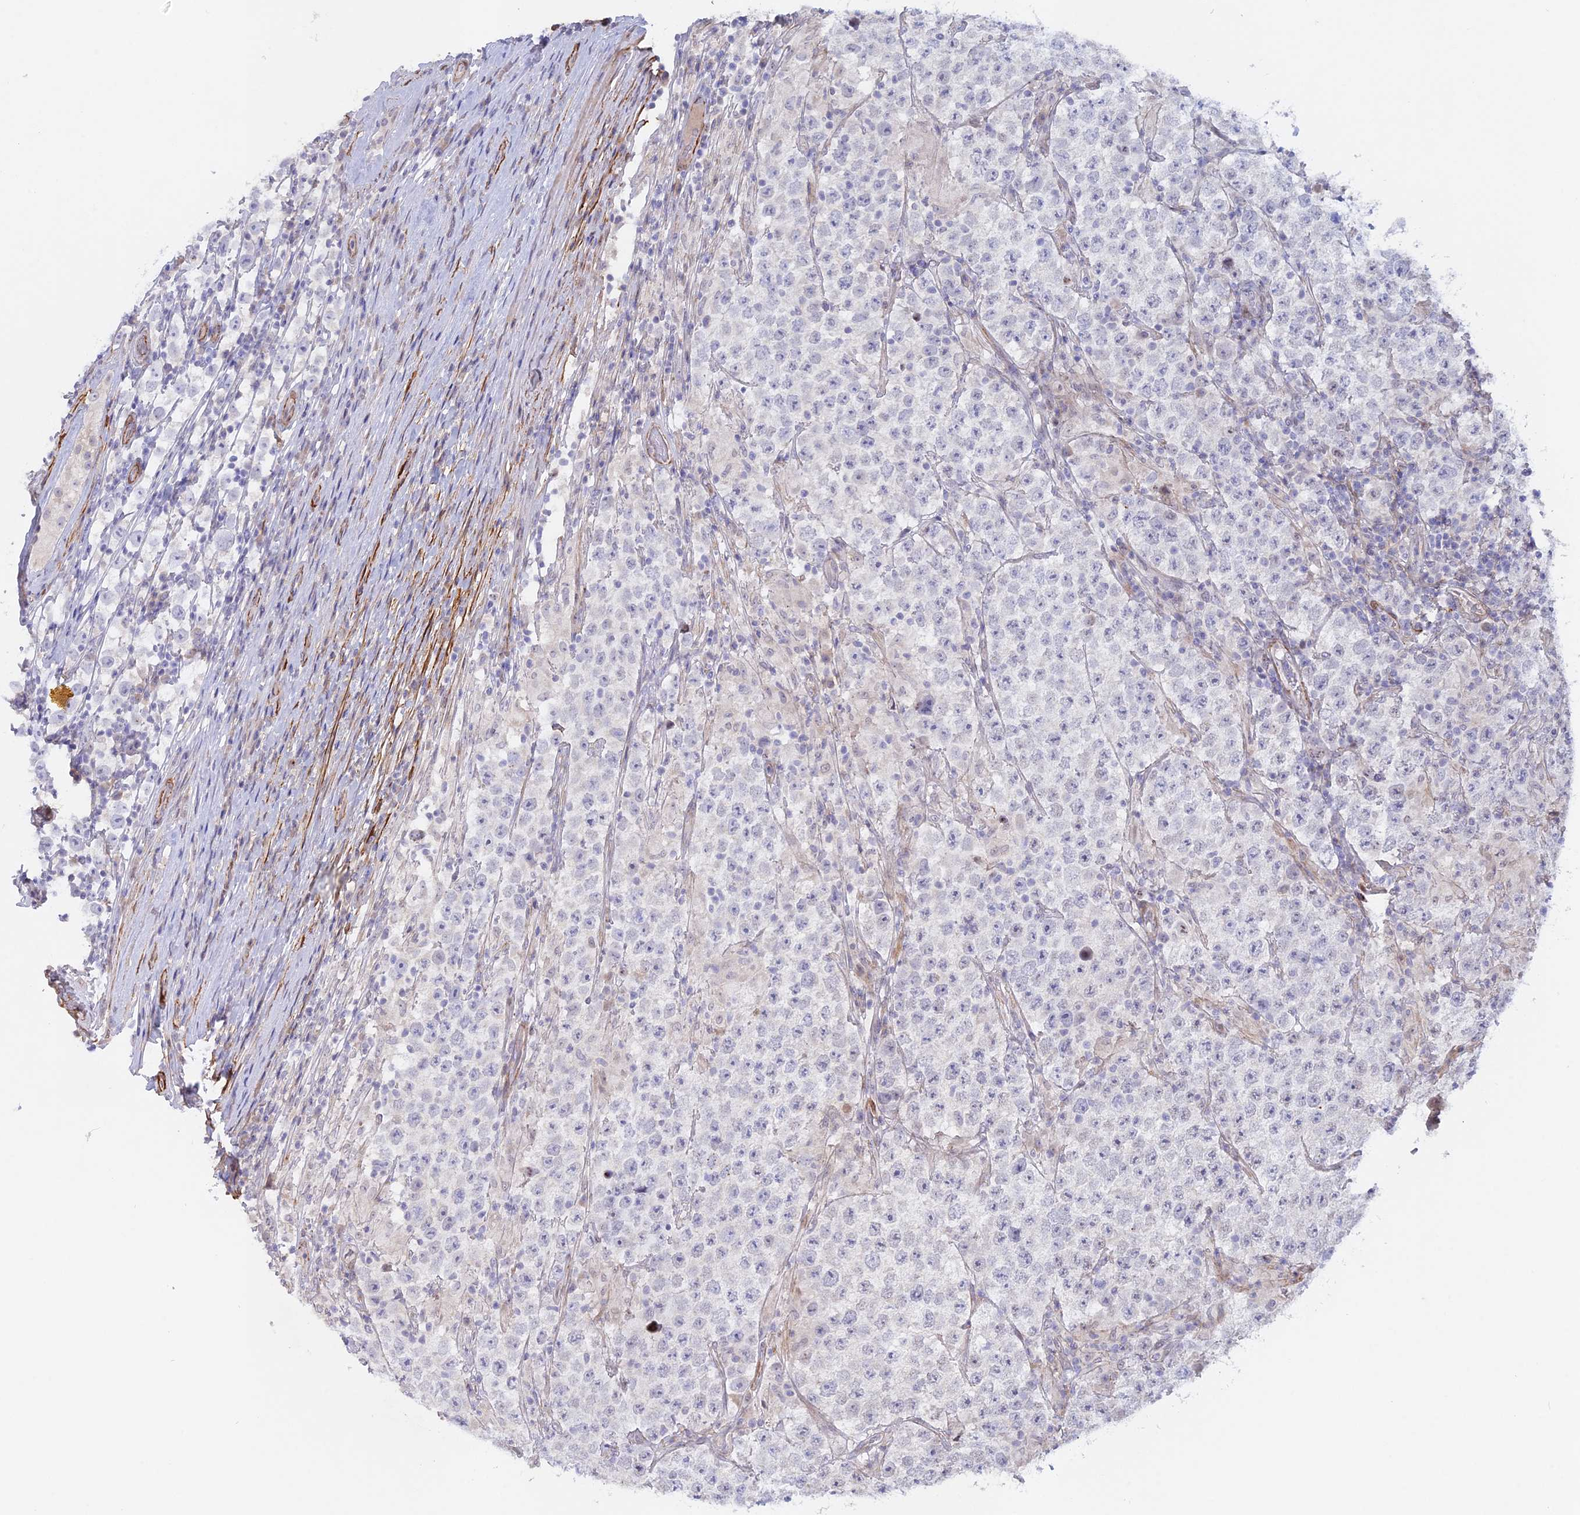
{"staining": {"intensity": "negative", "quantity": "none", "location": "none"}, "tissue": "testis cancer", "cell_type": "Tumor cells", "image_type": "cancer", "snomed": [{"axis": "morphology", "description": "Normal tissue, NOS"}, {"axis": "morphology", "description": "Urothelial carcinoma, High grade"}, {"axis": "morphology", "description": "Seminoma, NOS"}, {"axis": "morphology", "description": "Carcinoma, Embryonal, NOS"}, {"axis": "topography", "description": "Urinary bladder"}, {"axis": "topography", "description": "Testis"}], "caption": "There is no significant expression in tumor cells of testis cancer. The staining is performed using DAB brown chromogen with nuclei counter-stained in using hematoxylin.", "gene": "CCDC154", "patient": {"sex": "male", "age": 41}}